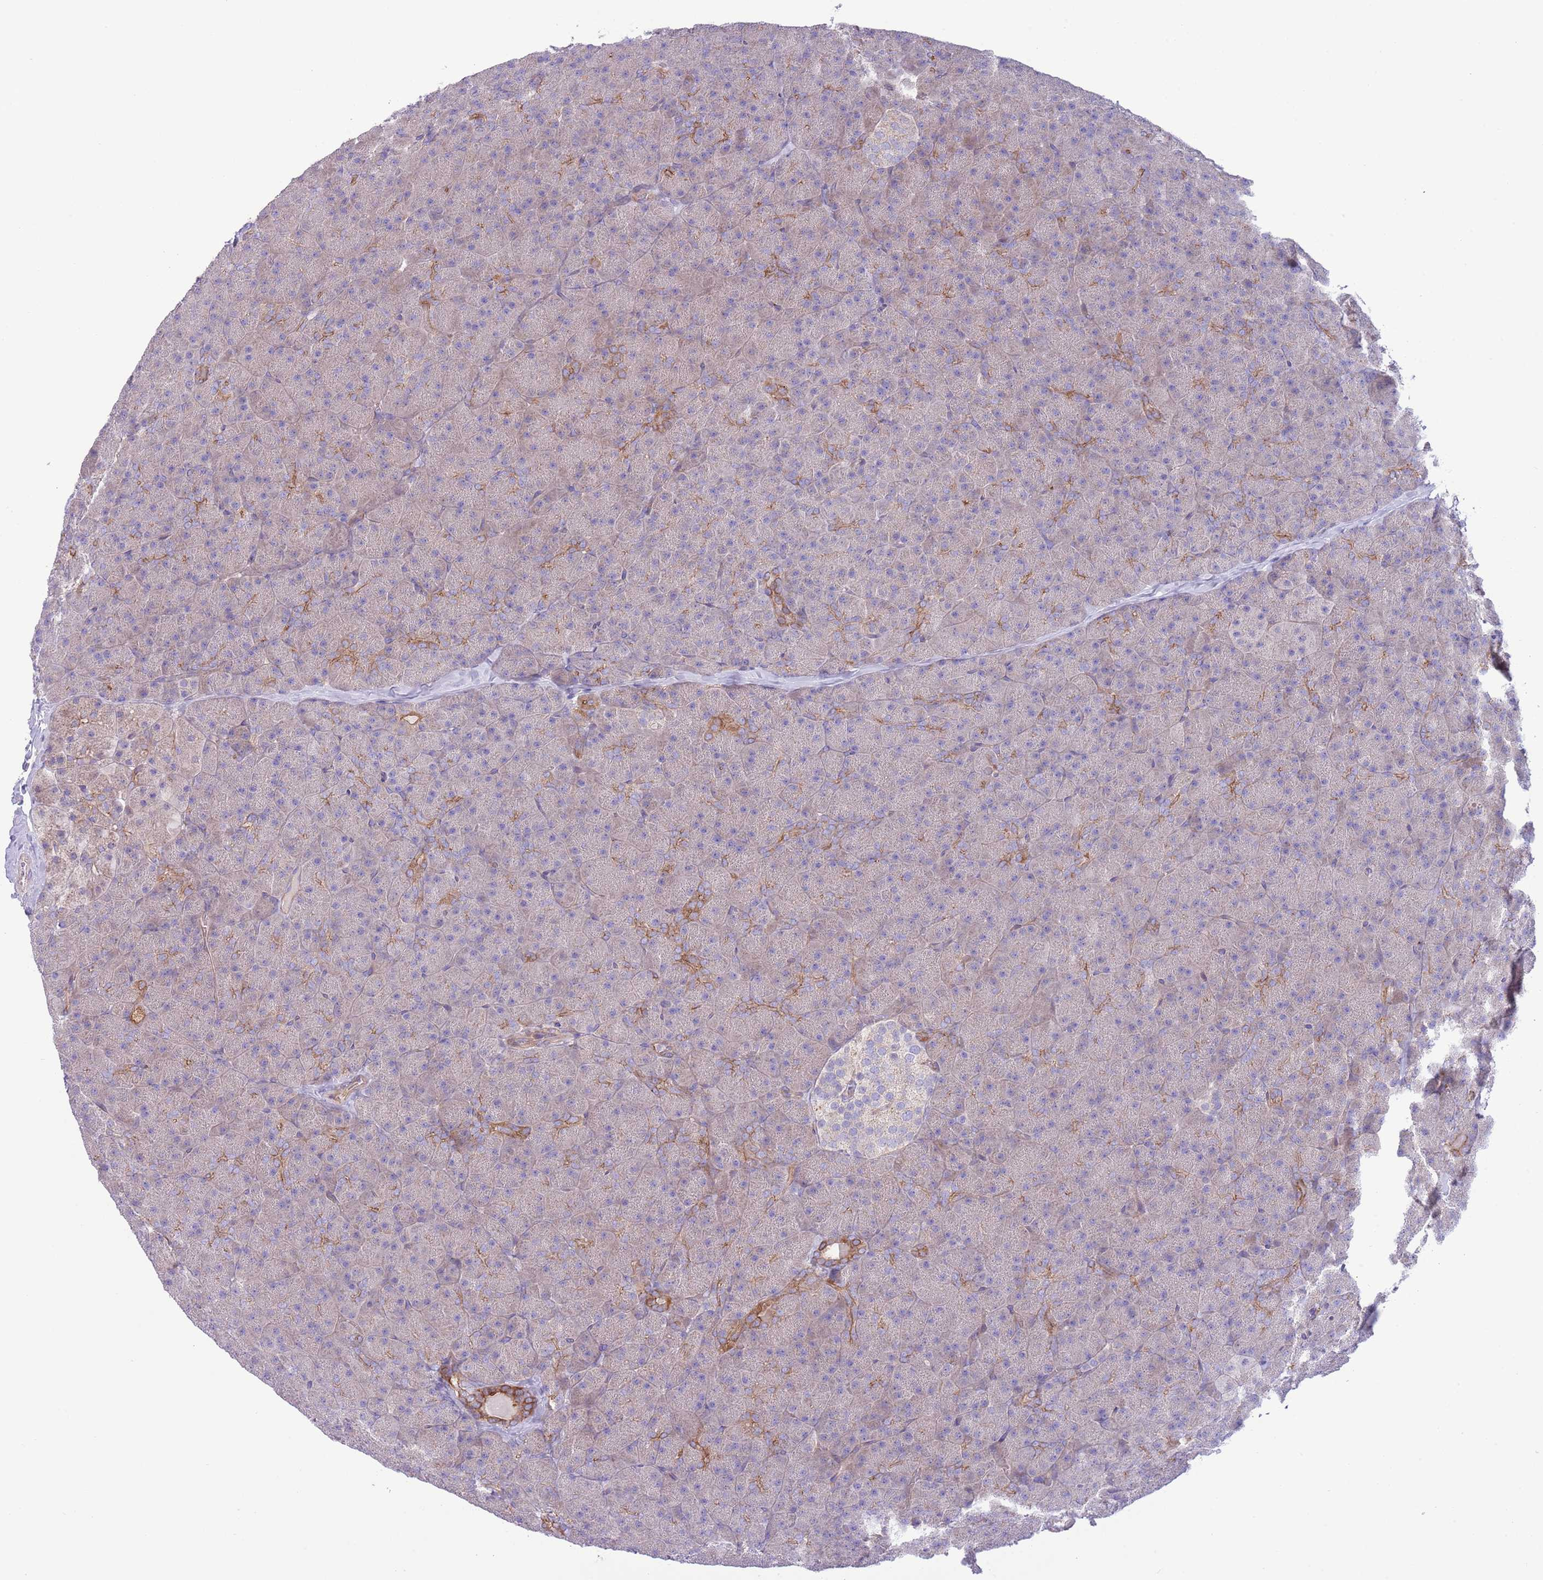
{"staining": {"intensity": "moderate", "quantity": "<25%", "location": "cytoplasmic/membranous"}, "tissue": "pancreas", "cell_type": "Exocrine glandular cells", "image_type": "normal", "snomed": [{"axis": "morphology", "description": "Normal tissue, NOS"}, {"axis": "topography", "description": "Pancreas"}], "caption": "The micrograph exhibits immunohistochemical staining of unremarkable pancreas. There is moderate cytoplasmic/membranous positivity is seen in approximately <25% of exocrine glandular cells.", "gene": "TOMM5", "patient": {"sex": "male", "age": 36}}